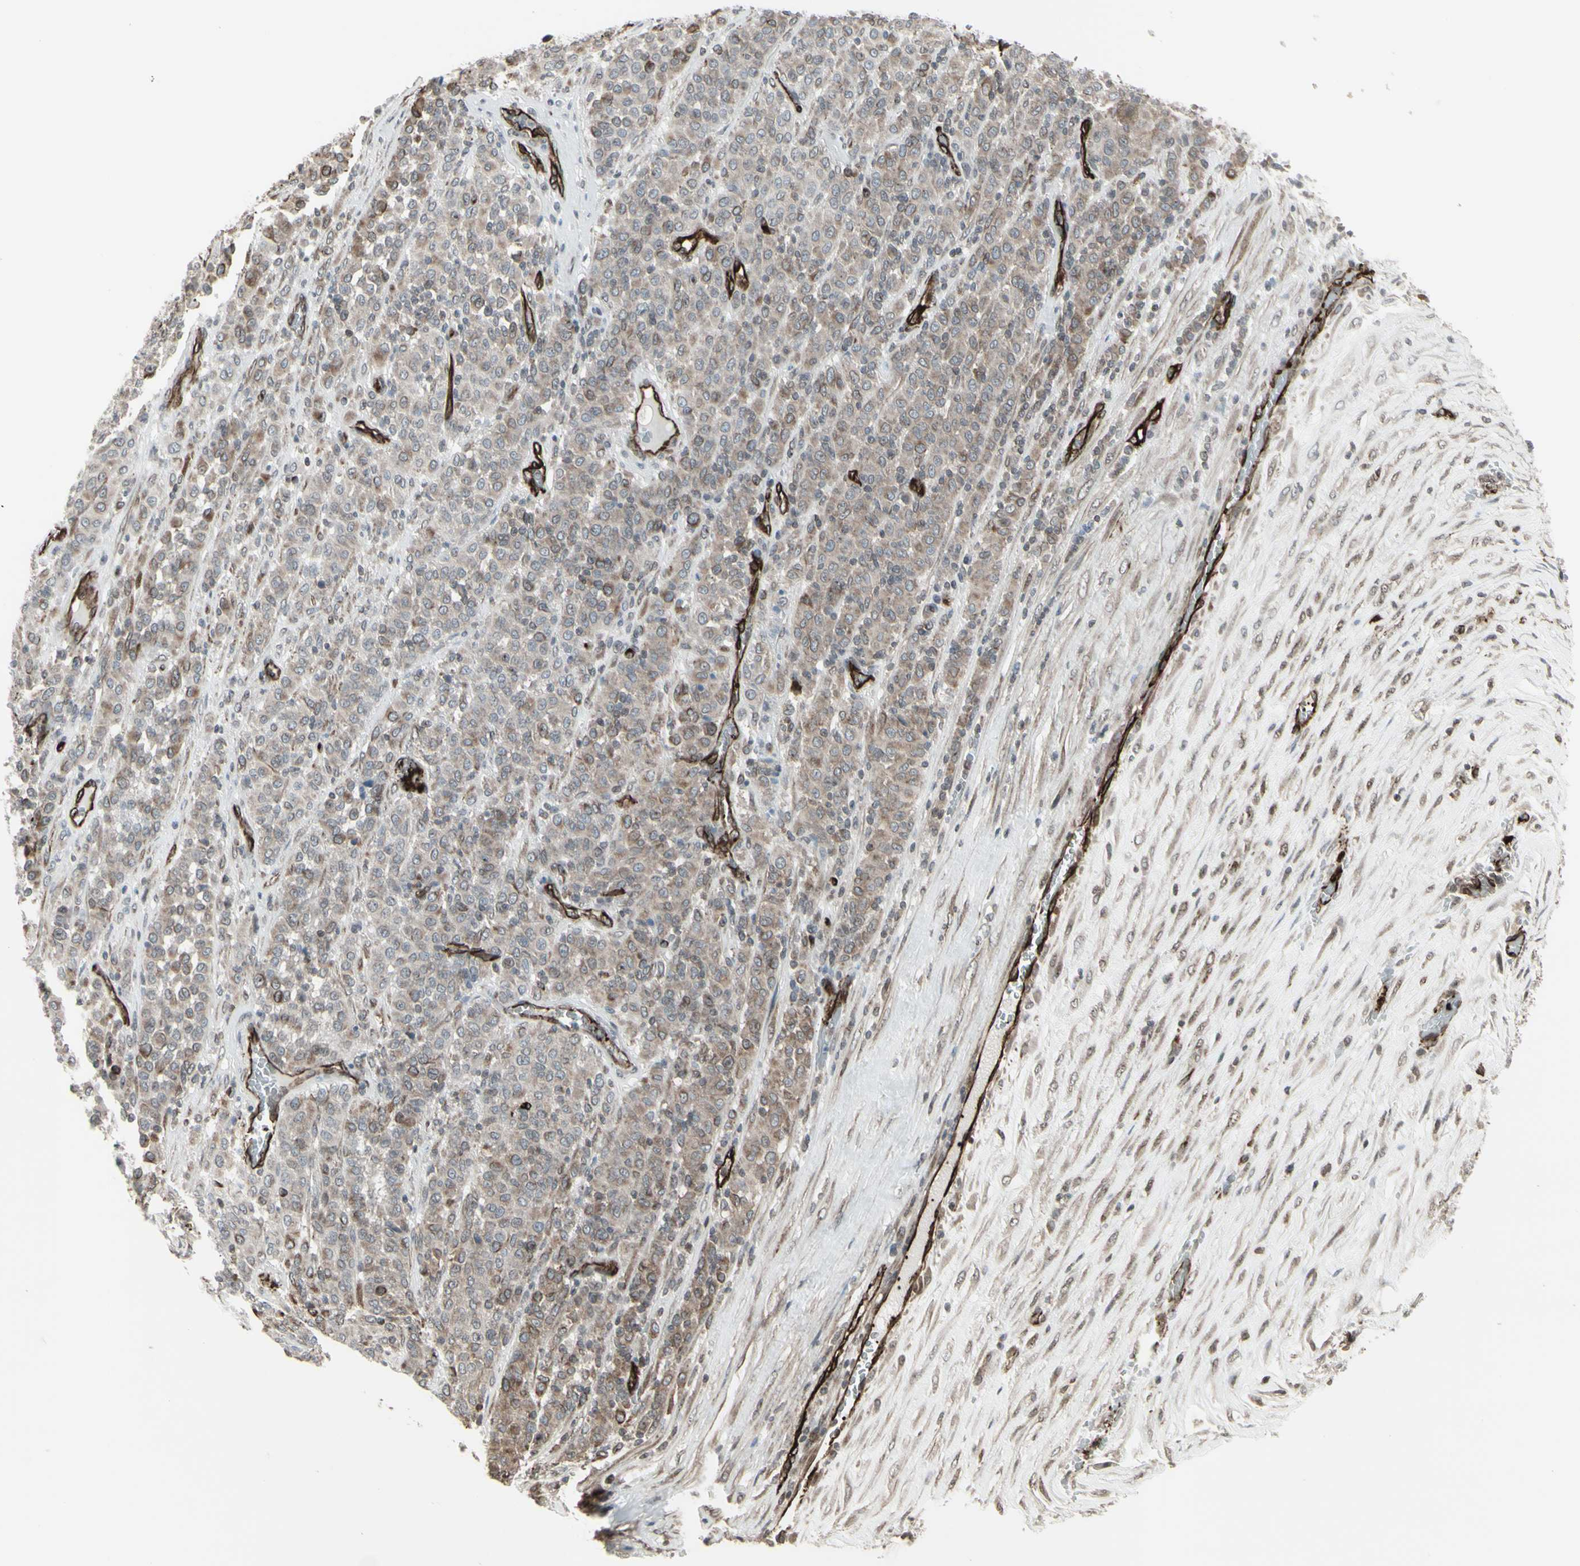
{"staining": {"intensity": "weak", "quantity": ">75%", "location": "cytoplasmic/membranous,nuclear"}, "tissue": "melanoma", "cell_type": "Tumor cells", "image_type": "cancer", "snomed": [{"axis": "morphology", "description": "Malignant melanoma, Metastatic site"}, {"axis": "topography", "description": "Pancreas"}], "caption": "Immunohistochemical staining of malignant melanoma (metastatic site) shows low levels of weak cytoplasmic/membranous and nuclear protein expression in approximately >75% of tumor cells. (Brightfield microscopy of DAB IHC at high magnification).", "gene": "DTX3L", "patient": {"sex": "female", "age": 30}}